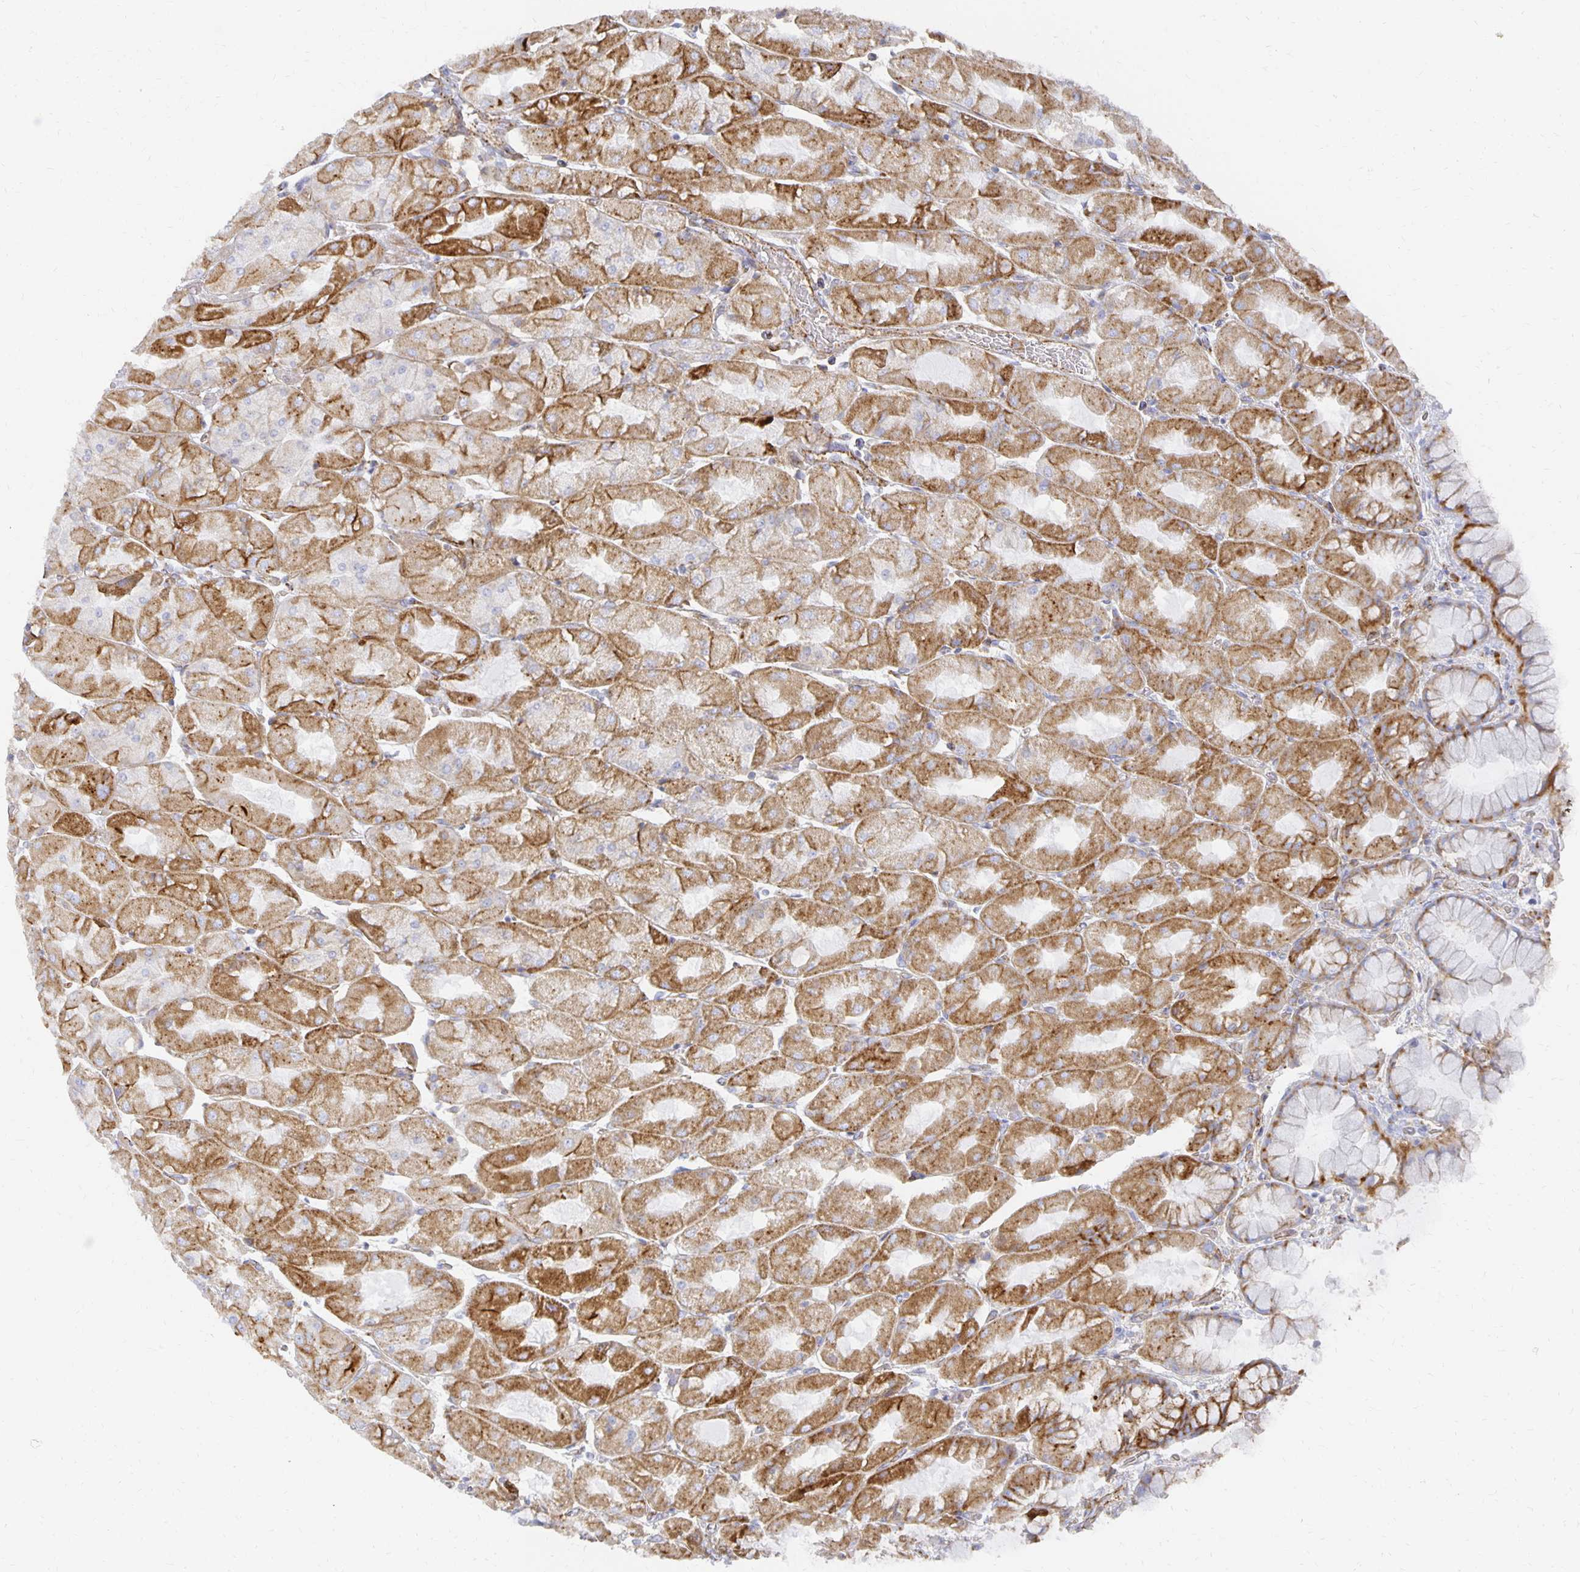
{"staining": {"intensity": "strong", "quantity": "25%-75%", "location": "cytoplasmic/membranous"}, "tissue": "stomach", "cell_type": "Glandular cells", "image_type": "normal", "snomed": [{"axis": "morphology", "description": "Normal tissue, NOS"}, {"axis": "topography", "description": "Stomach"}], "caption": "Glandular cells demonstrate strong cytoplasmic/membranous positivity in about 25%-75% of cells in unremarkable stomach. (Stains: DAB (3,3'-diaminobenzidine) in brown, nuclei in blue, Microscopy: brightfield microscopy at high magnification).", "gene": "TAAR1", "patient": {"sex": "female", "age": 61}}